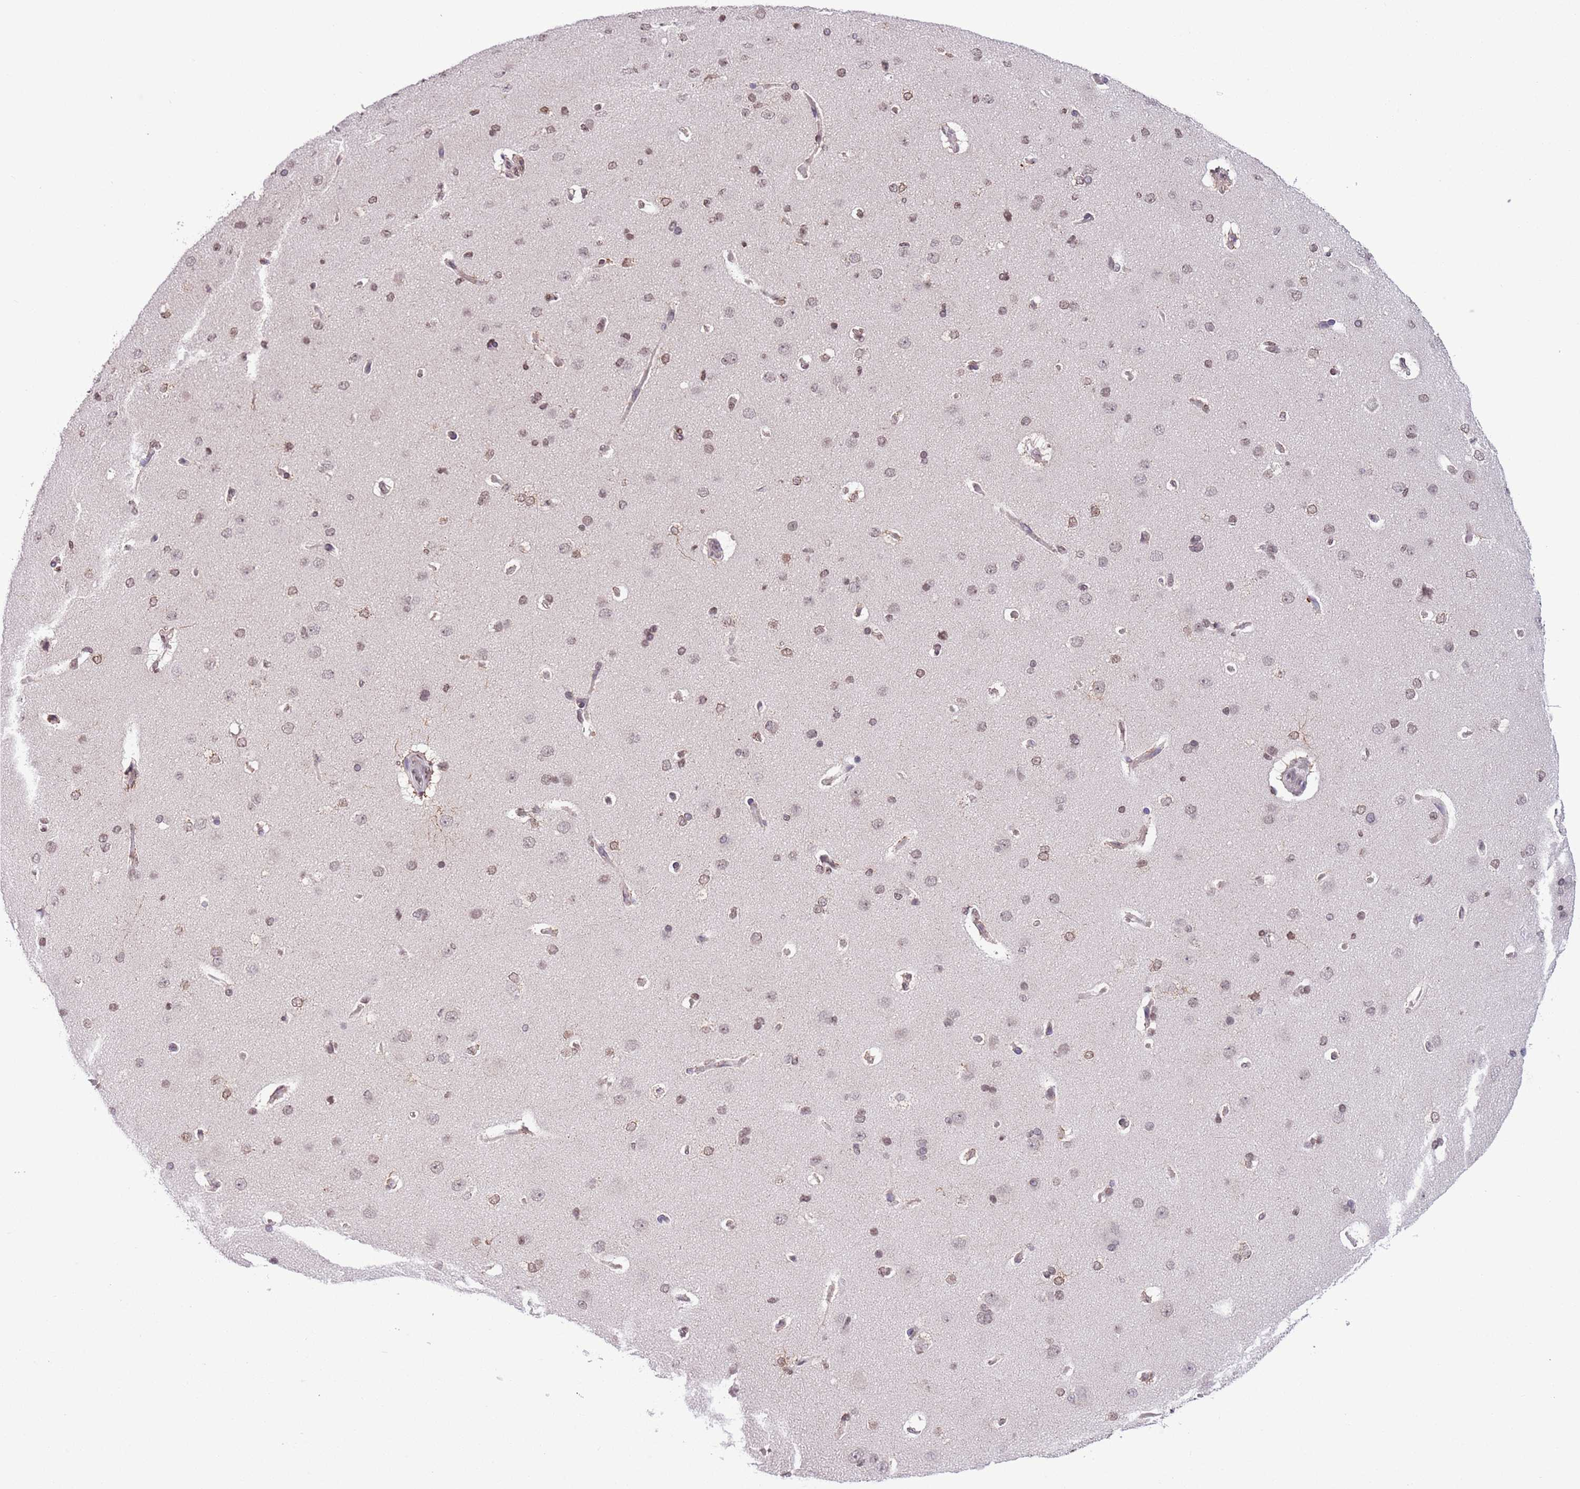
{"staining": {"intensity": "moderate", "quantity": ">75%", "location": "nuclear"}, "tissue": "cerebral cortex", "cell_type": "Endothelial cells", "image_type": "normal", "snomed": [{"axis": "morphology", "description": "Normal tissue, NOS"}, {"axis": "topography", "description": "Cerebral cortex"}], "caption": "Moderate nuclear expression is identified in approximately >75% of endothelial cells in normal cerebral cortex.", "gene": "NRIP1", "patient": {"sex": "male", "age": 62}}